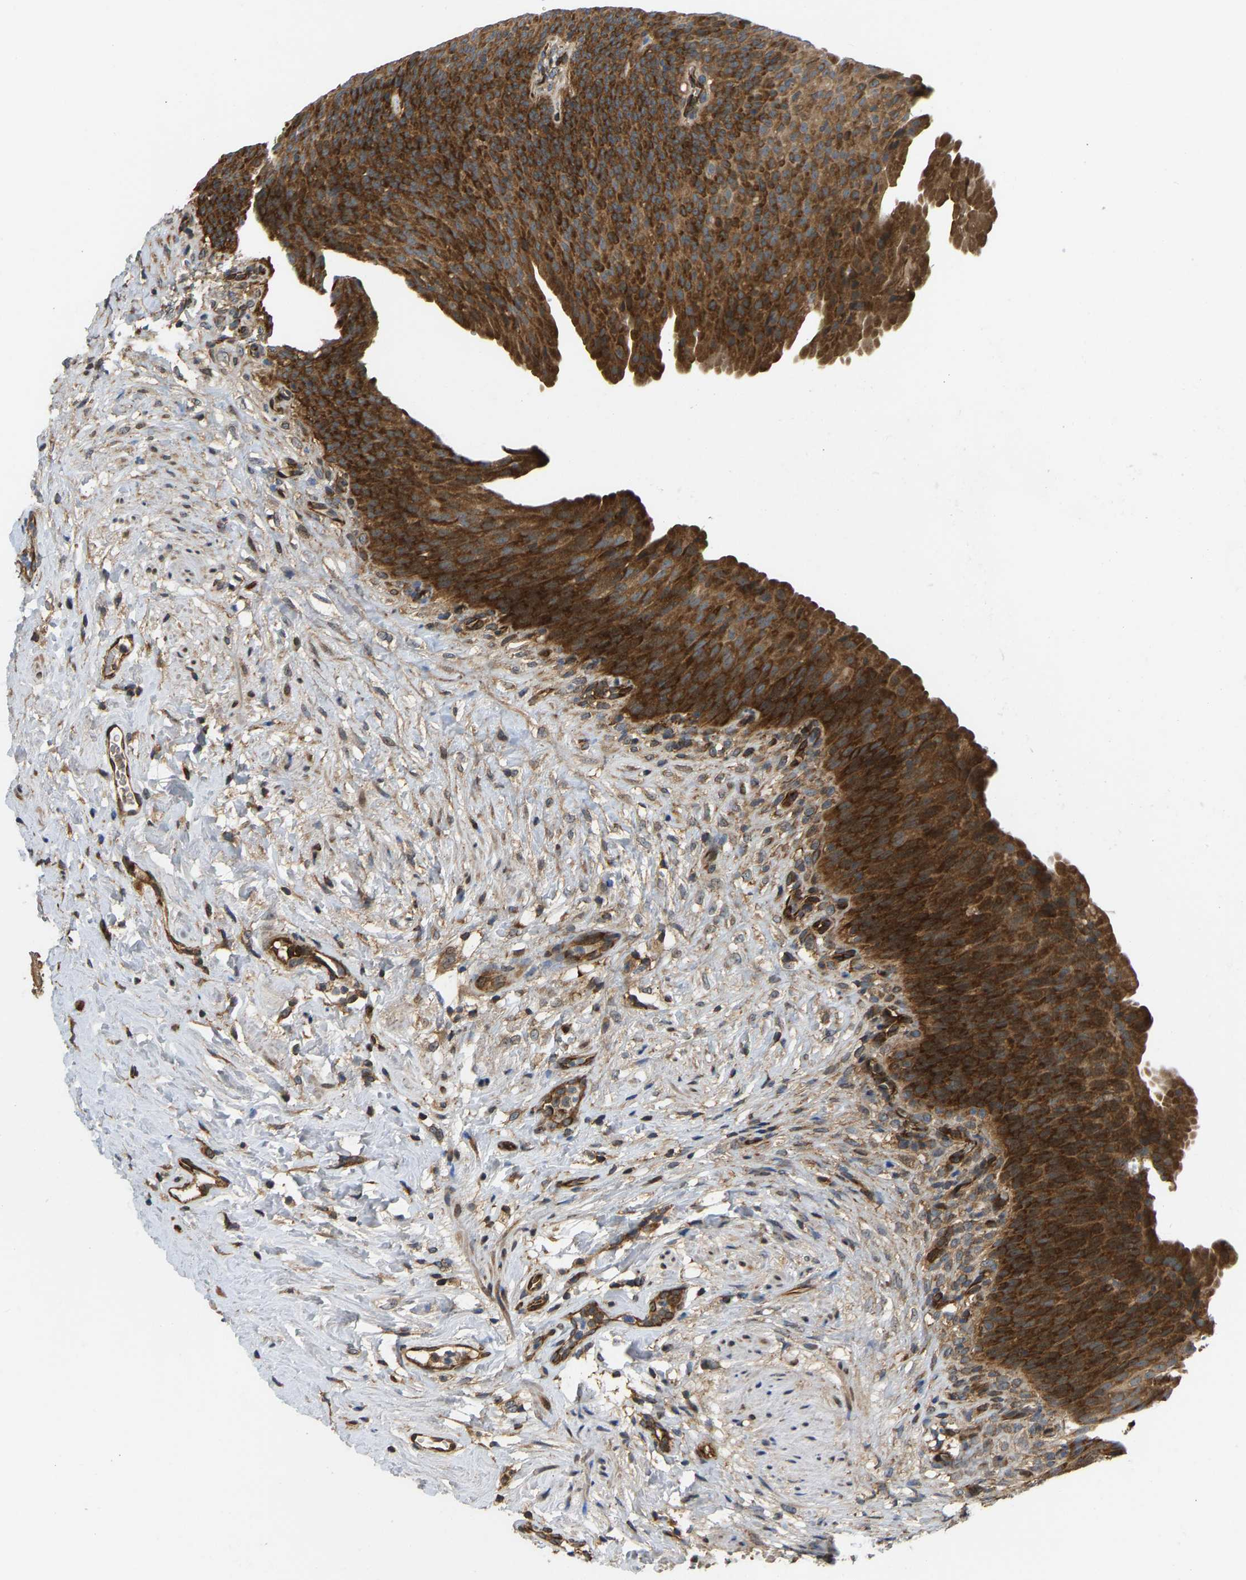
{"staining": {"intensity": "strong", "quantity": ">75%", "location": "cytoplasmic/membranous"}, "tissue": "urinary bladder", "cell_type": "Urothelial cells", "image_type": "normal", "snomed": [{"axis": "morphology", "description": "Normal tissue, NOS"}, {"axis": "topography", "description": "Urinary bladder"}], "caption": "This photomicrograph demonstrates immunohistochemistry staining of unremarkable human urinary bladder, with high strong cytoplasmic/membranous positivity in about >75% of urothelial cells.", "gene": "RASGRF2", "patient": {"sex": "female", "age": 79}}